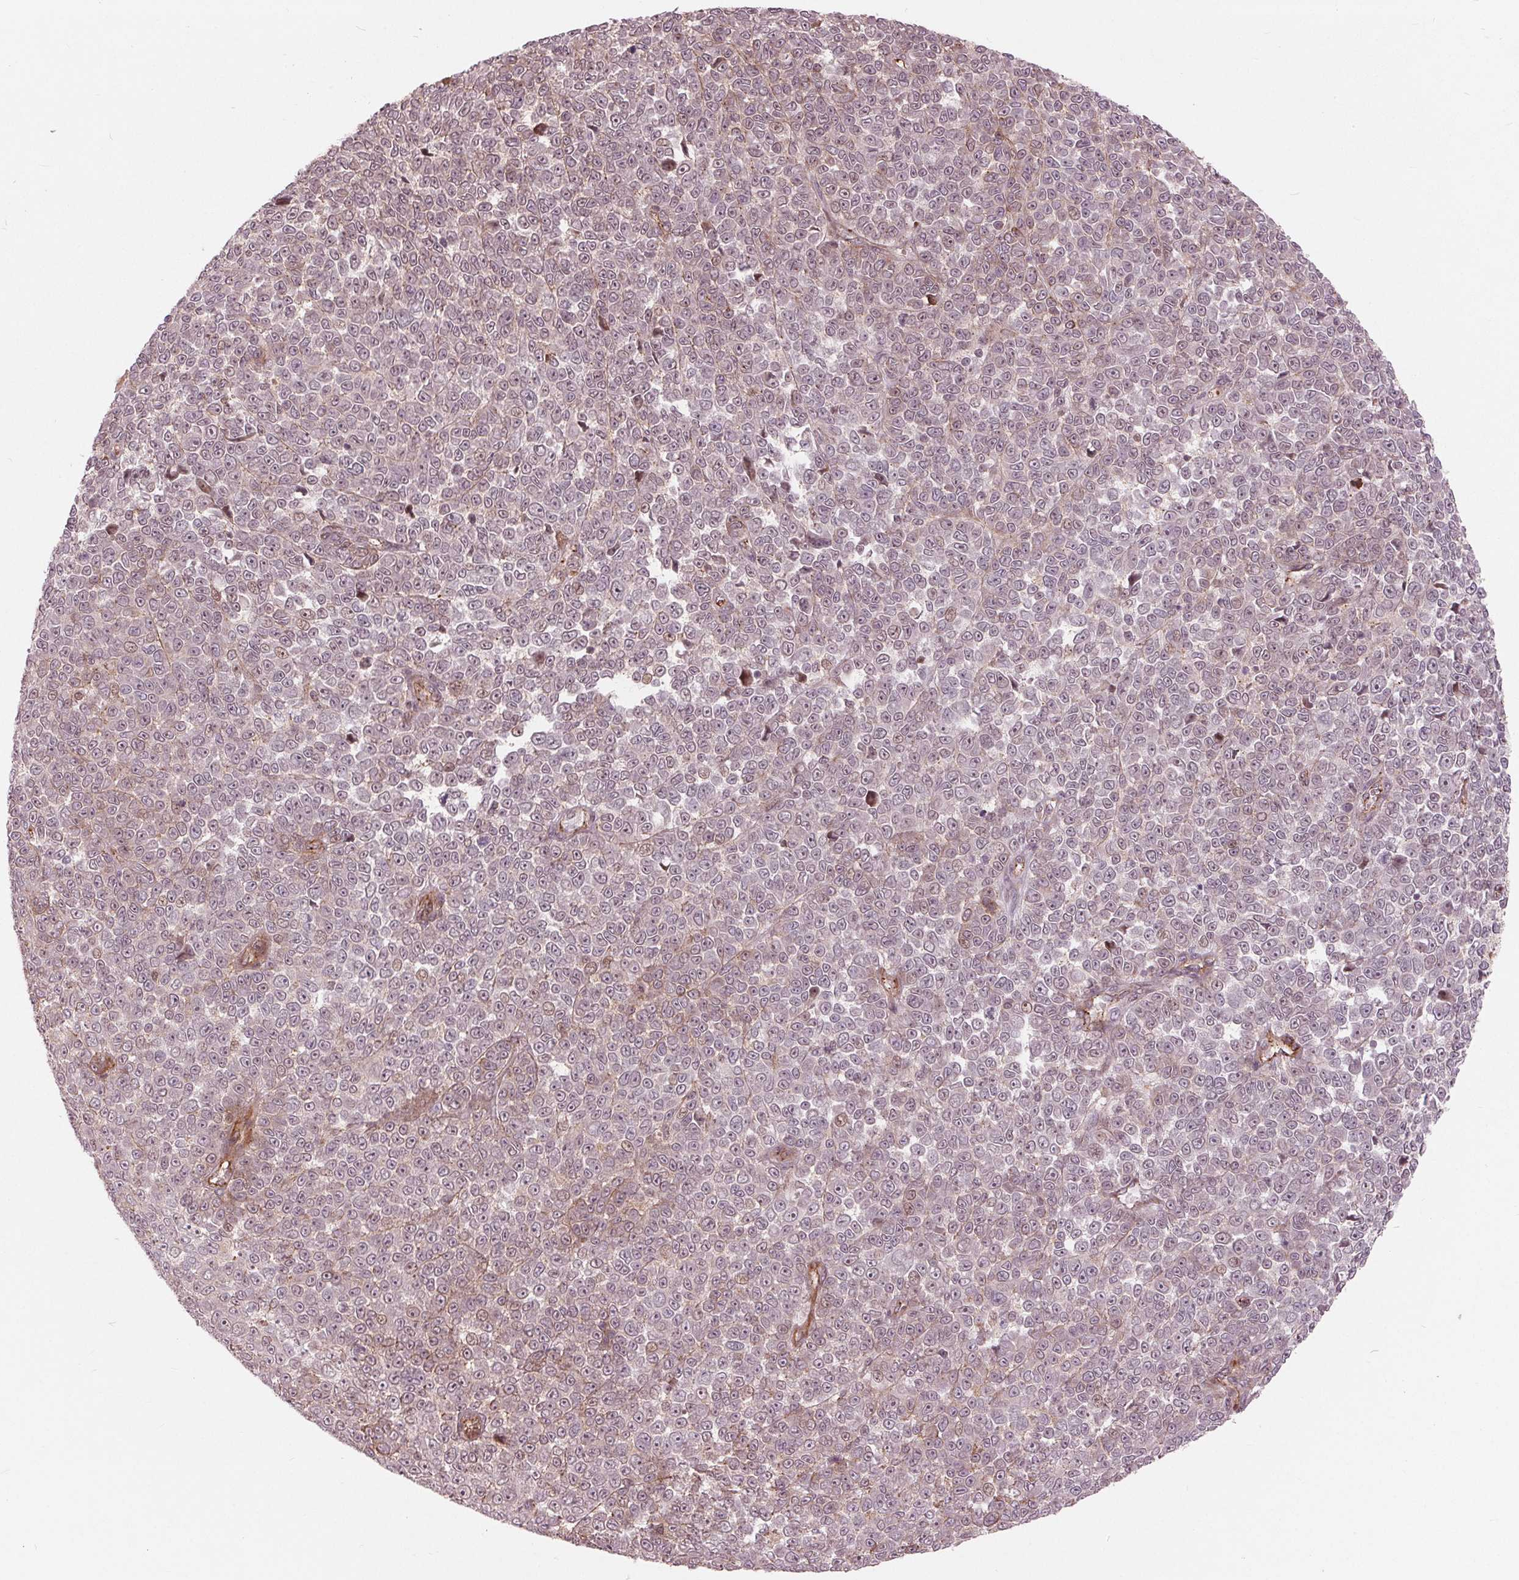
{"staining": {"intensity": "negative", "quantity": "none", "location": "none"}, "tissue": "melanoma", "cell_type": "Tumor cells", "image_type": "cancer", "snomed": [{"axis": "morphology", "description": "Malignant melanoma, NOS"}, {"axis": "topography", "description": "Skin"}], "caption": "IHC histopathology image of human melanoma stained for a protein (brown), which displays no positivity in tumor cells.", "gene": "TXNIP", "patient": {"sex": "female", "age": 95}}